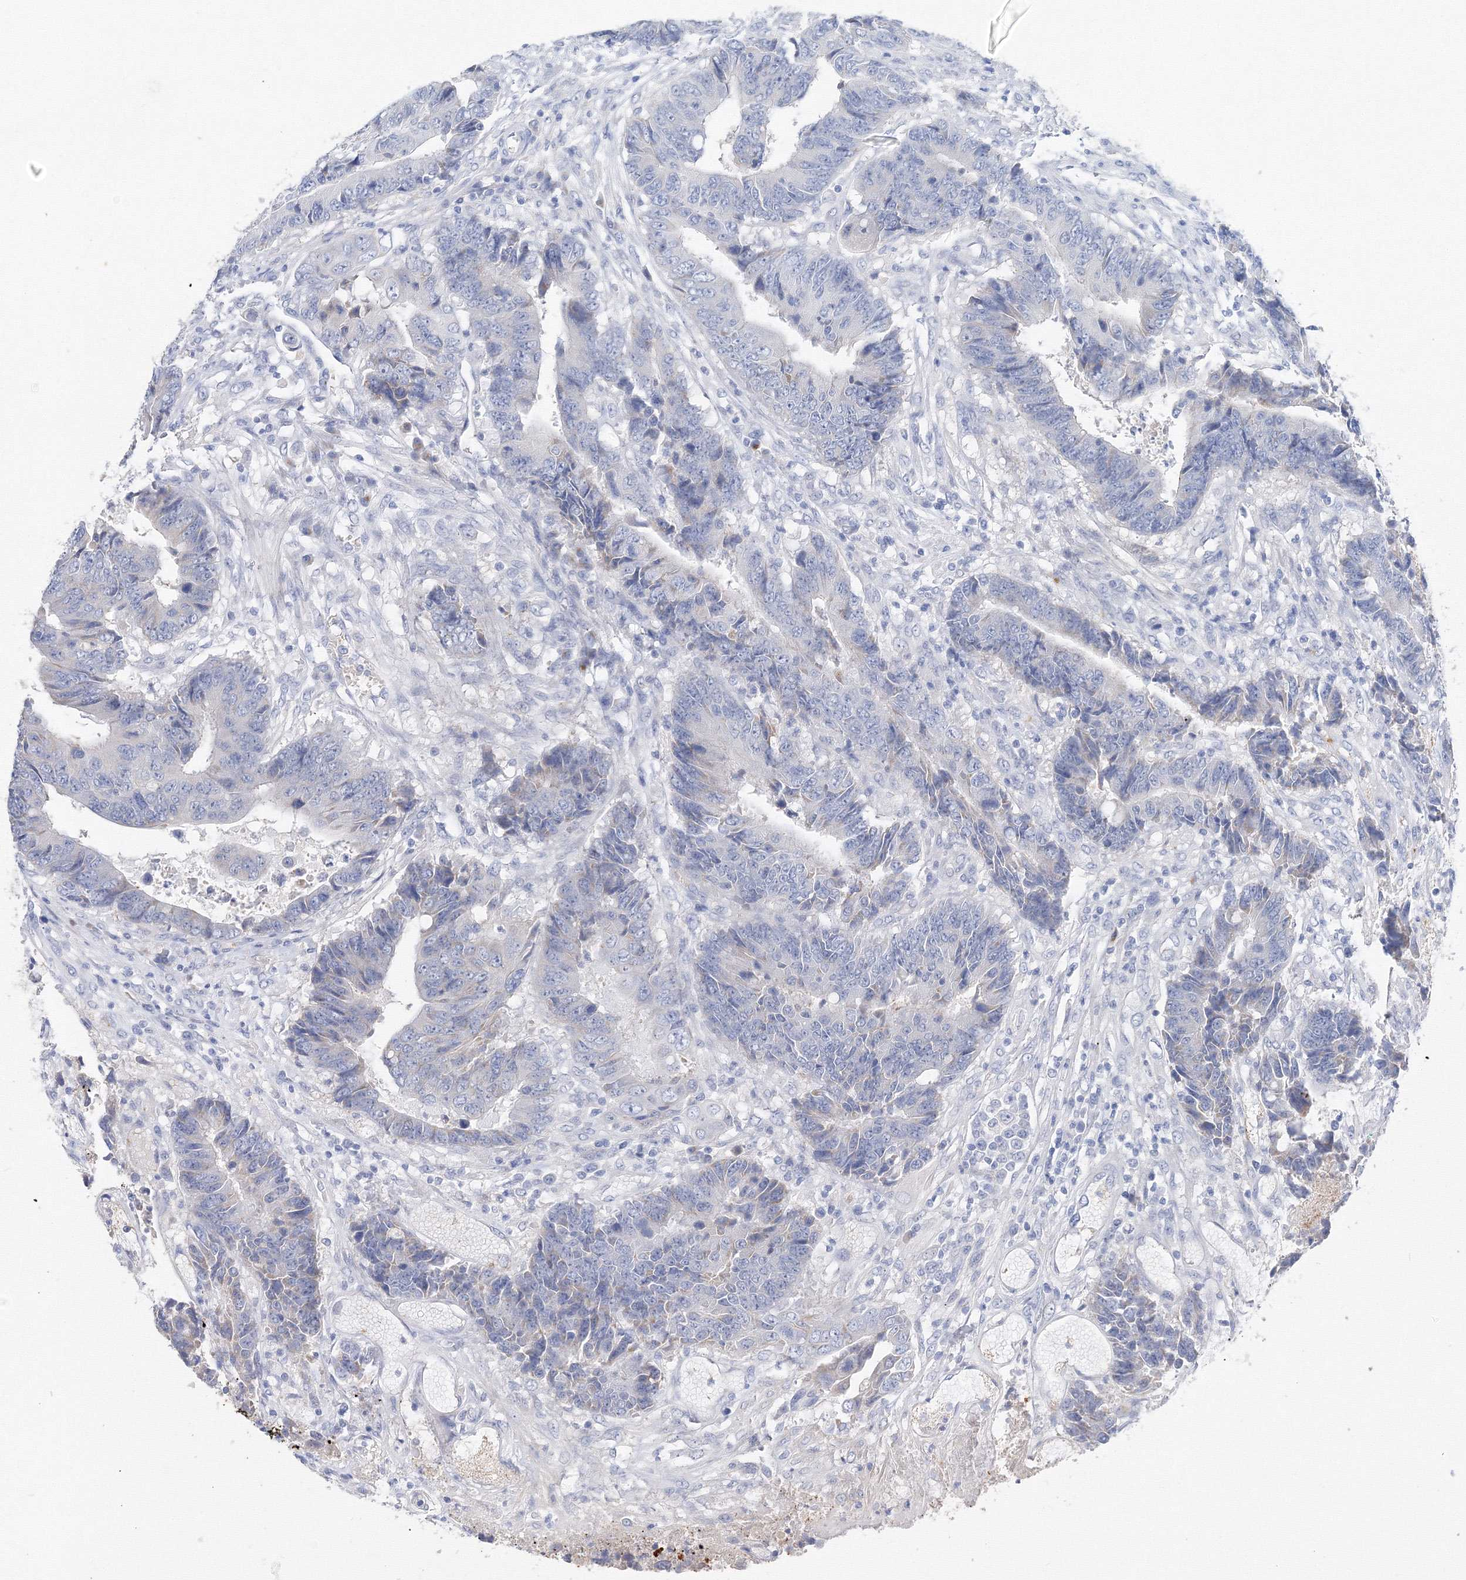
{"staining": {"intensity": "negative", "quantity": "none", "location": "none"}, "tissue": "colorectal cancer", "cell_type": "Tumor cells", "image_type": "cancer", "snomed": [{"axis": "morphology", "description": "Adenocarcinoma, NOS"}, {"axis": "topography", "description": "Rectum"}], "caption": "This is an immunohistochemistry (IHC) photomicrograph of human colorectal cancer. There is no staining in tumor cells.", "gene": "TAMM41", "patient": {"sex": "male", "age": 84}}